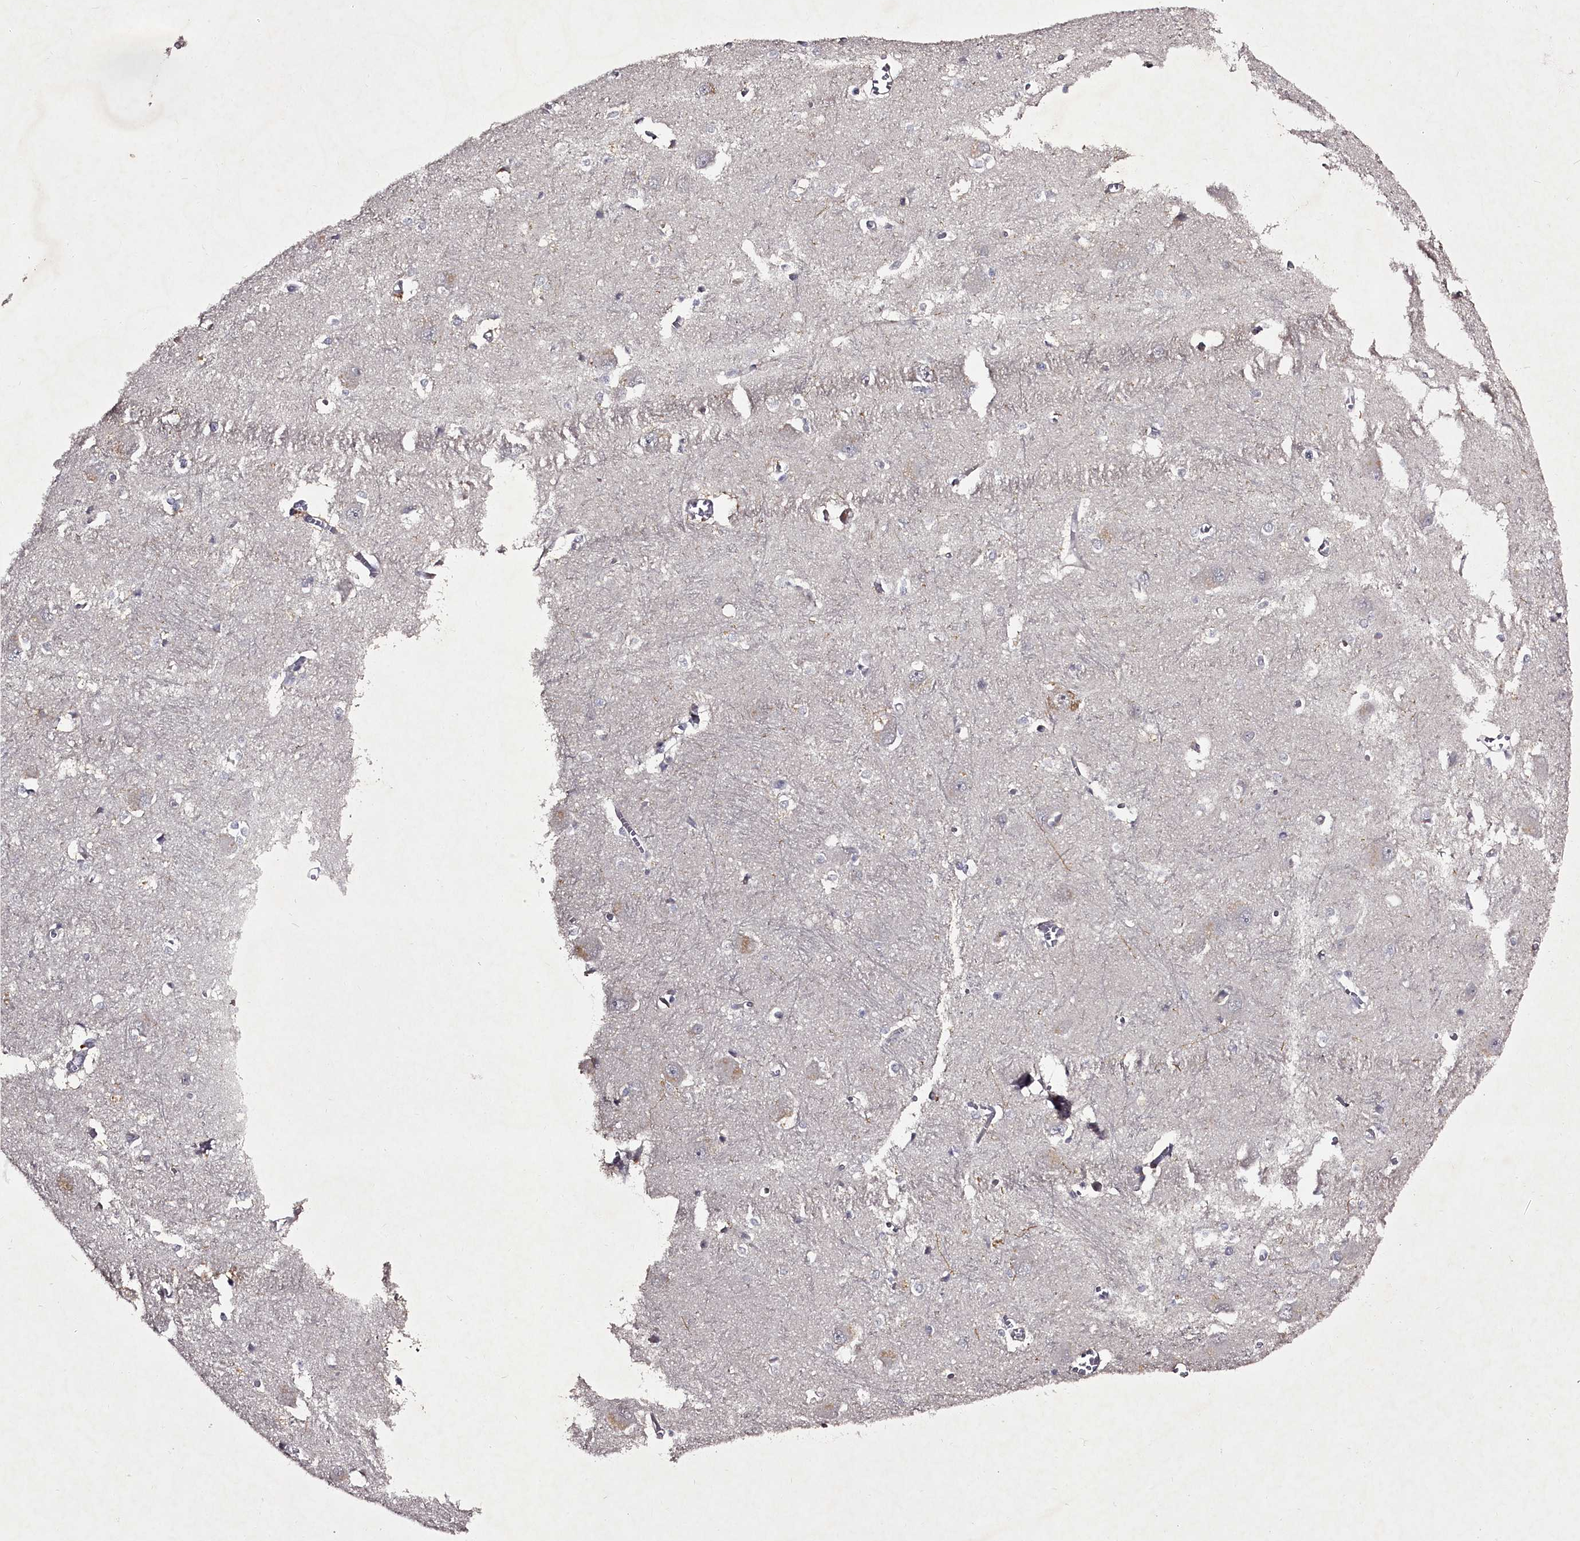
{"staining": {"intensity": "negative", "quantity": "none", "location": "none"}, "tissue": "caudate", "cell_type": "Glial cells", "image_type": "normal", "snomed": [{"axis": "morphology", "description": "Normal tissue, NOS"}, {"axis": "topography", "description": "Lateral ventricle wall"}], "caption": "This micrograph is of unremarkable caudate stained with IHC to label a protein in brown with the nuclei are counter-stained blue. There is no expression in glial cells.", "gene": "RBMXL2", "patient": {"sex": "male", "age": 37}}